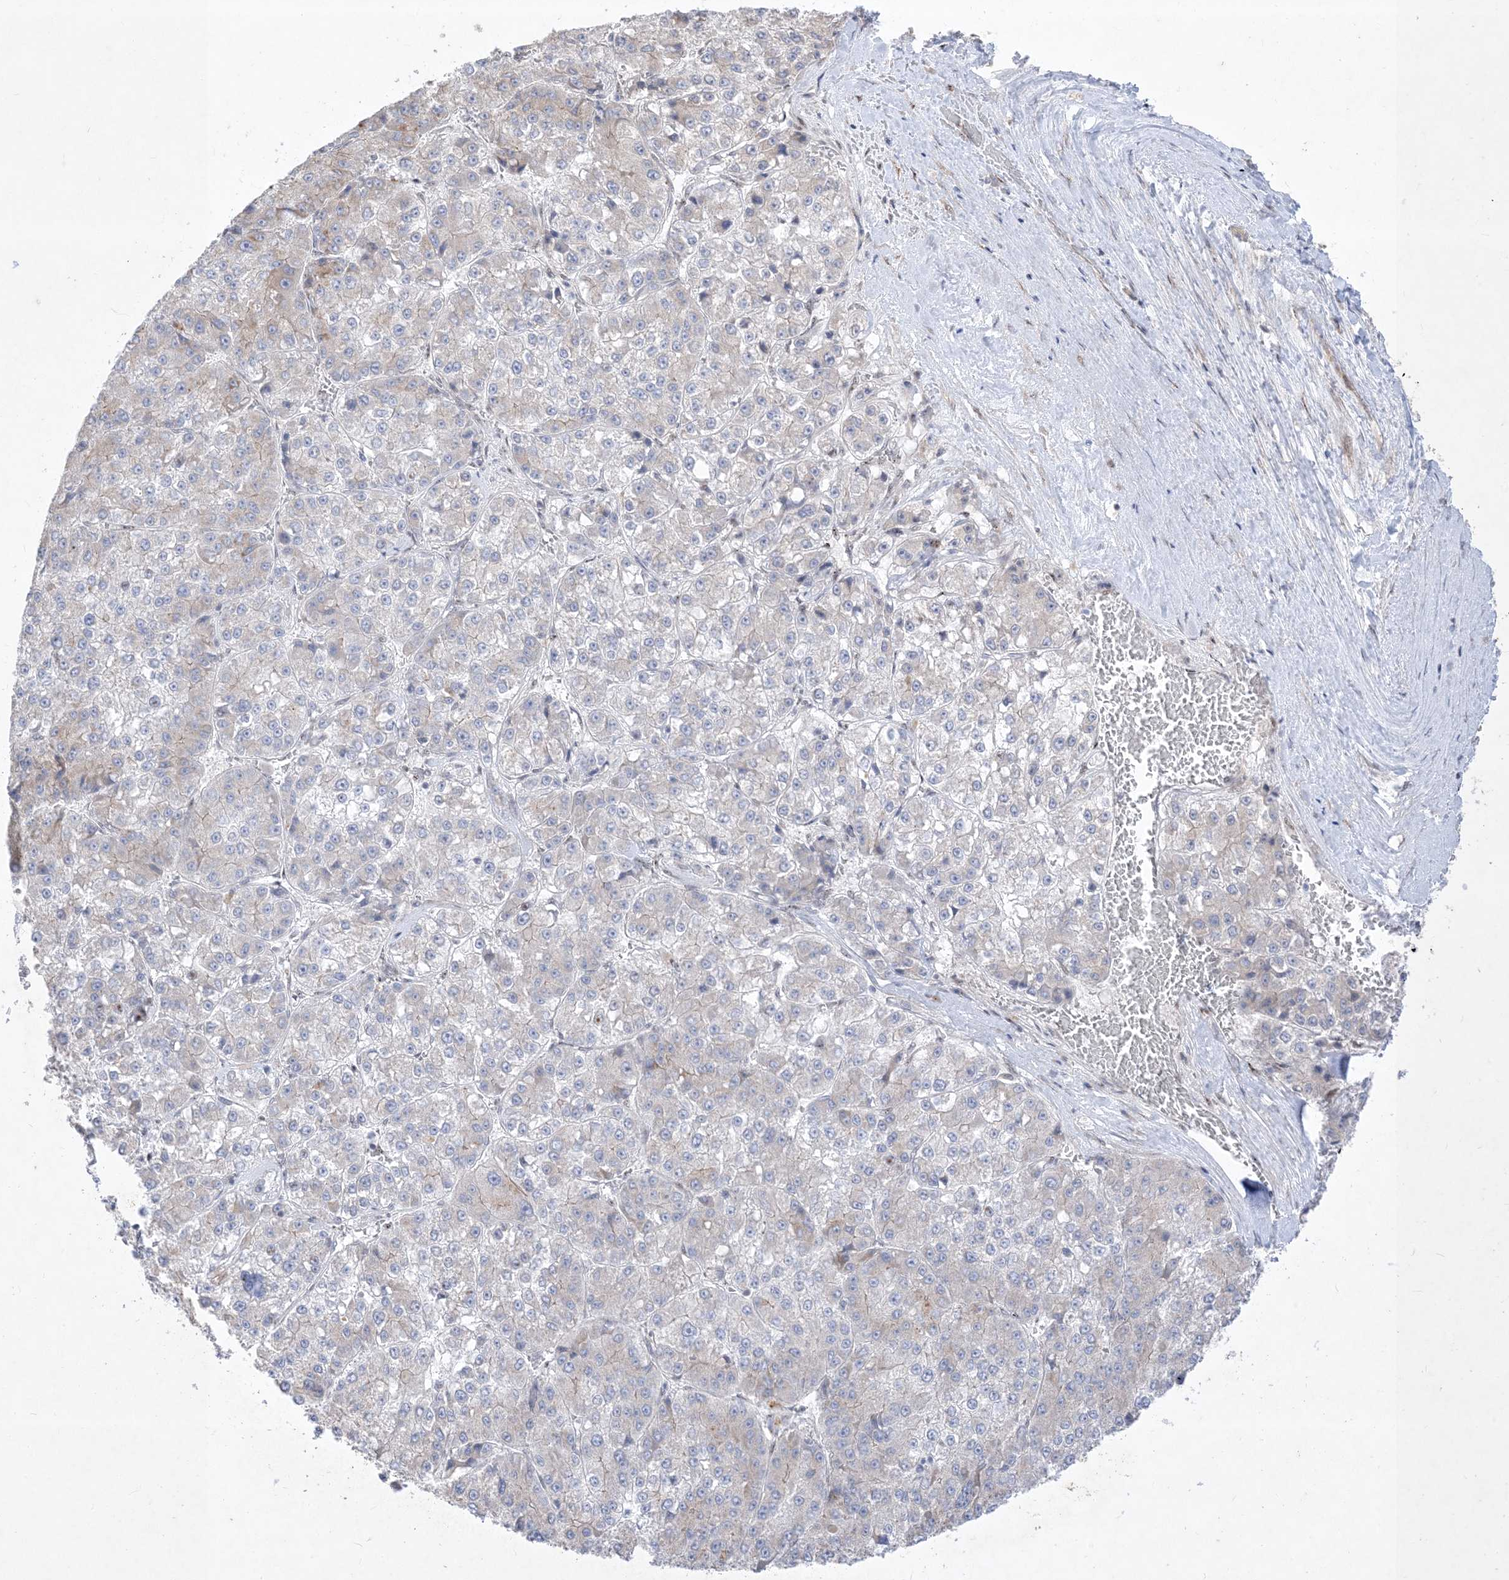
{"staining": {"intensity": "negative", "quantity": "none", "location": "none"}, "tissue": "liver cancer", "cell_type": "Tumor cells", "image_type": "cancer", "snomed": [{"axis": "morphology", "description": "Carcinoma, Hepatocellular, NOS"}, {"axis": "topography", "description": "Liver"}], "caption": "The image reveals no staining of tumor cells in liver hepatocellular carcinoma.", "gene": "BHLHE40", "patient": {"sex": "female", "age": 73}}